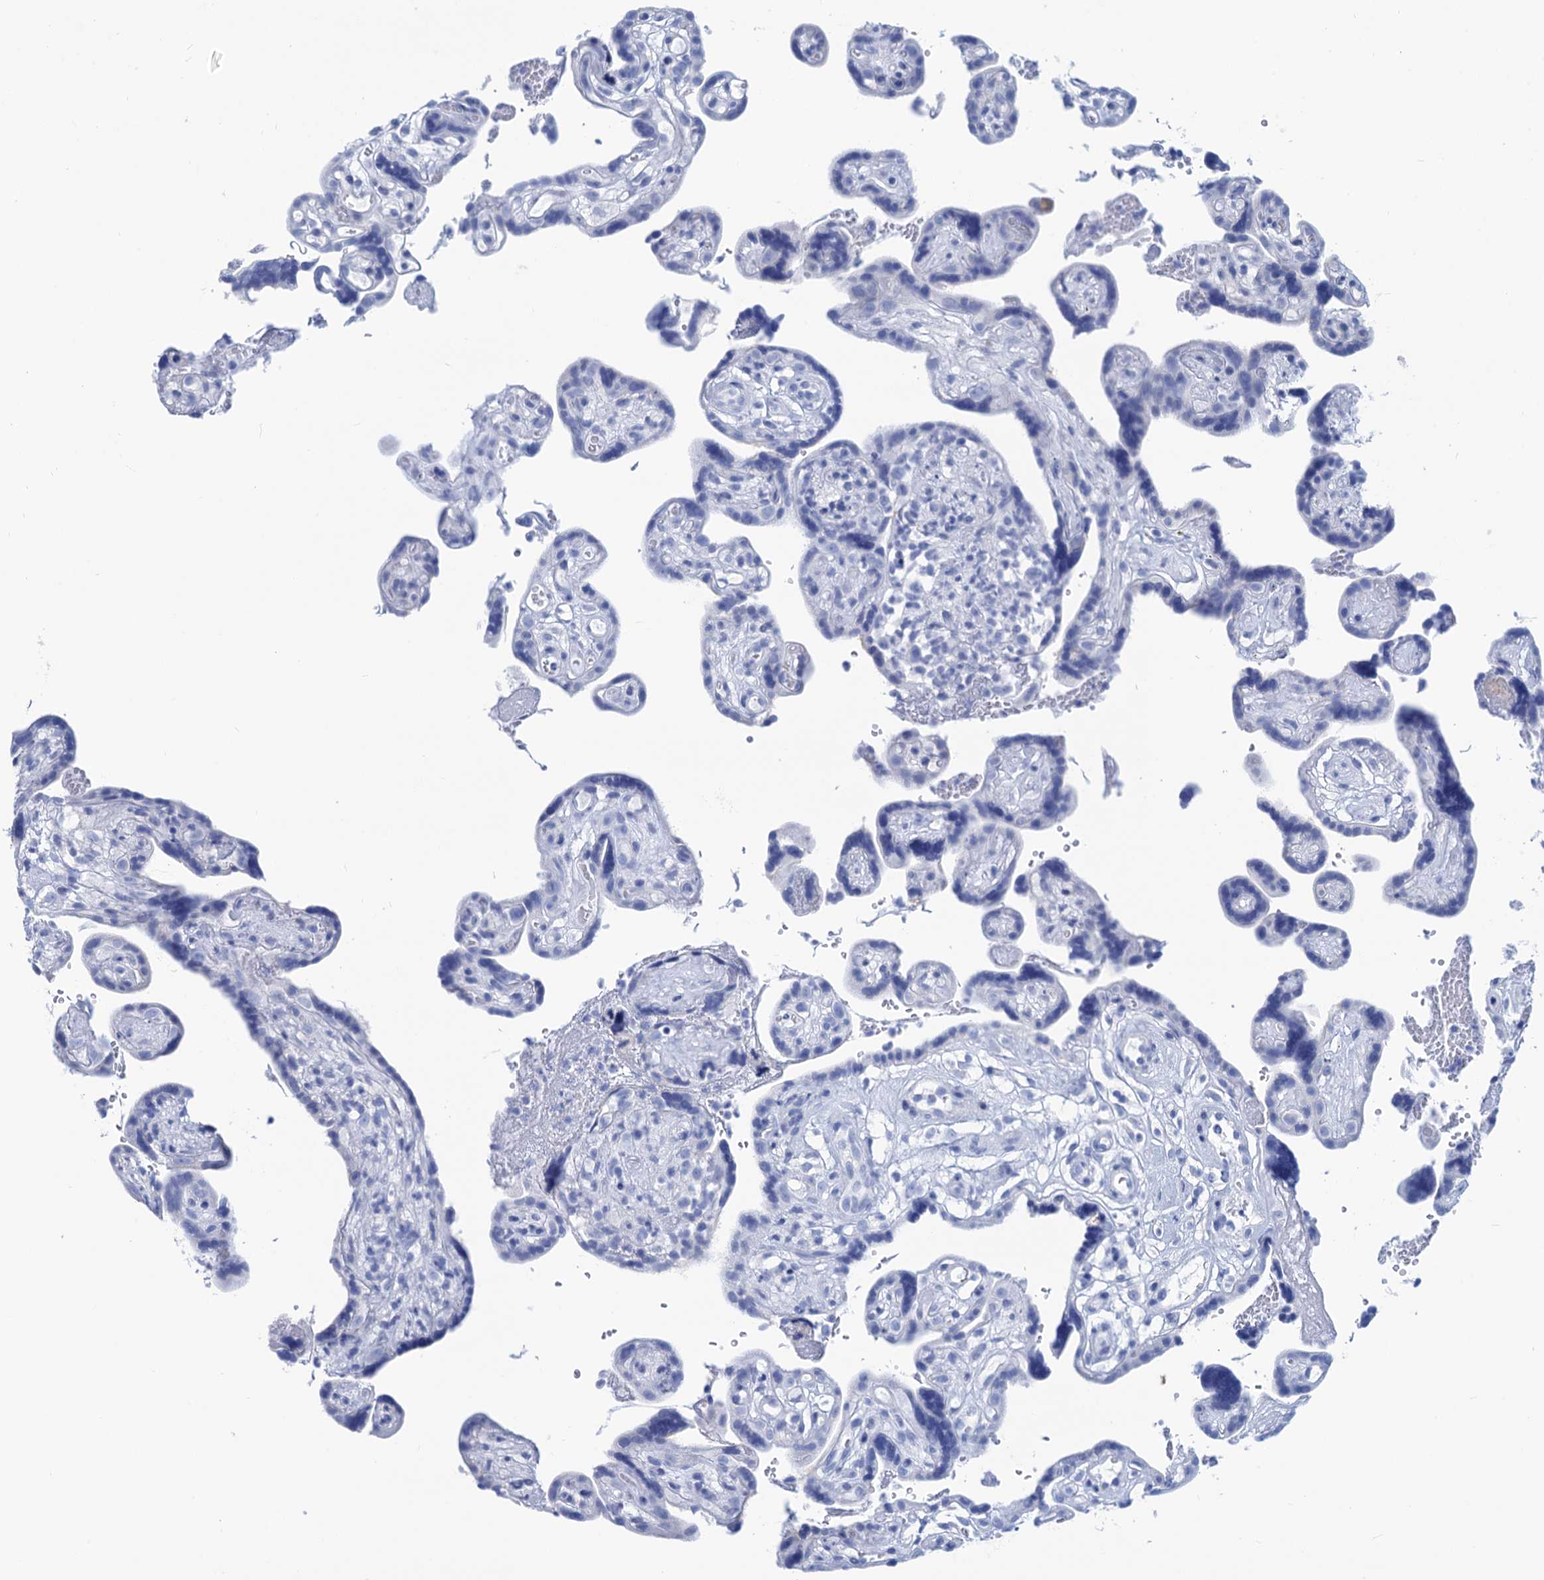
{"staining": {"intensity": "negative", "quantity": "none", "location": "none"}, "tissue": "placenta", "cell_type": "Decidual cells", "image_type": "normal", "snomed": [{"axis": "morphology", "description": "Normal tissue, NOS"}, {"axis": "topography", "description": "Placenta"}], "caption": "Immunohistochemistry (IHC) micrograph of benign placenta stained for a protein (brown), which reveals no expression in decidual cells.", "gene": "CABYR", "patient": {"sex": "female", "age": 30}}